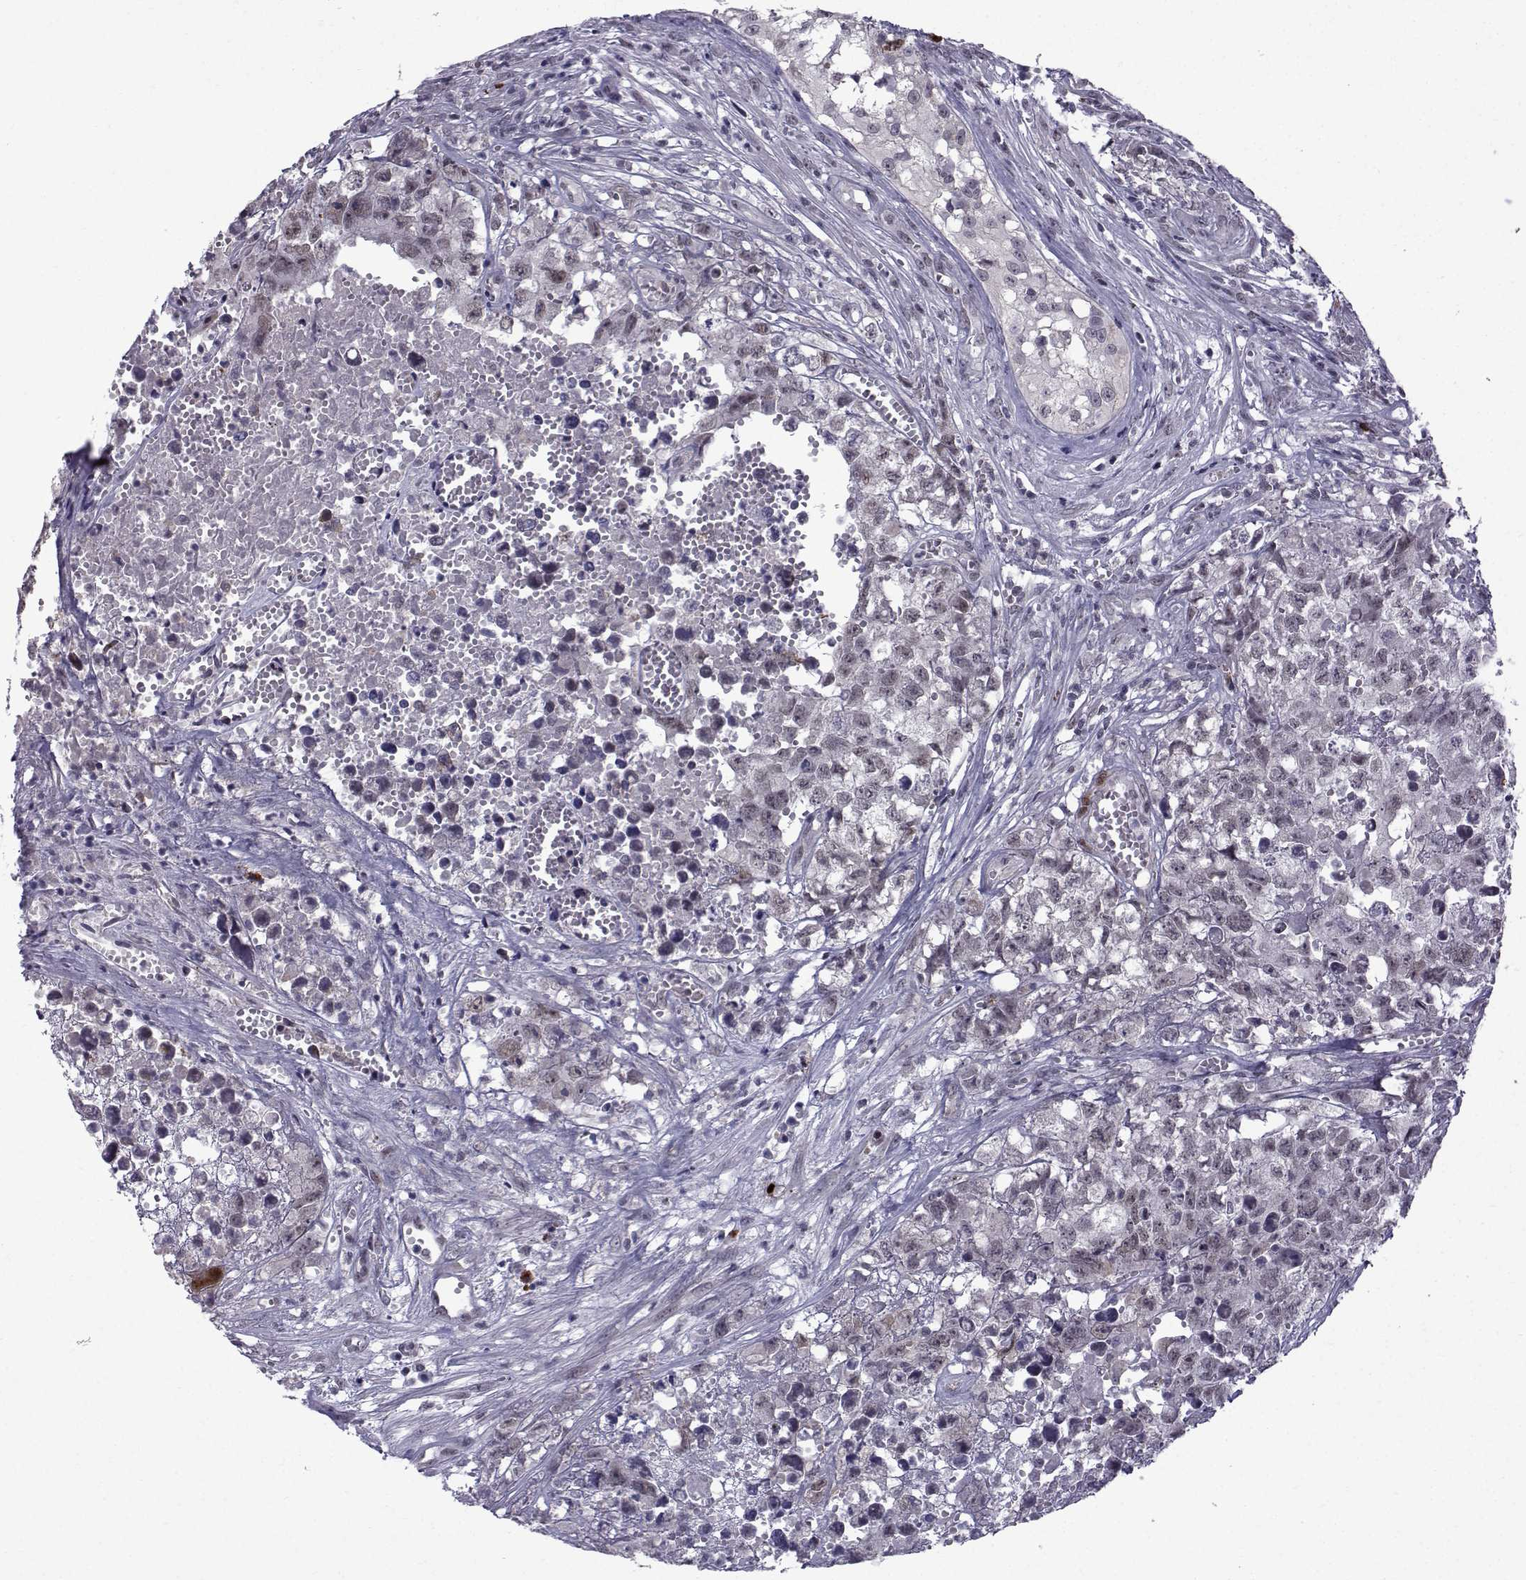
{"staining": {"intensity": "weak", "quantity": "<25%", "location": "nuclear"}, "tissue": "testis cancer", "cell_type": "Tumor cells", "image_type": "cancer", "snomed": [{"axis": "morphology", "description": "Seminoma, NOS"}, {"axis": "morphology", "description": "Carcinoma, Embryonal, NOS"}, {"axis": "topography", "description": "Testis"}], "caption": "Human testis cancer (seminoma) stained for a protein using immunohistochemistry (IHC) exhibits no positivity in tumor cells.", "gene": "RBM24", "patient": {"sex": "male", "age": 22}}